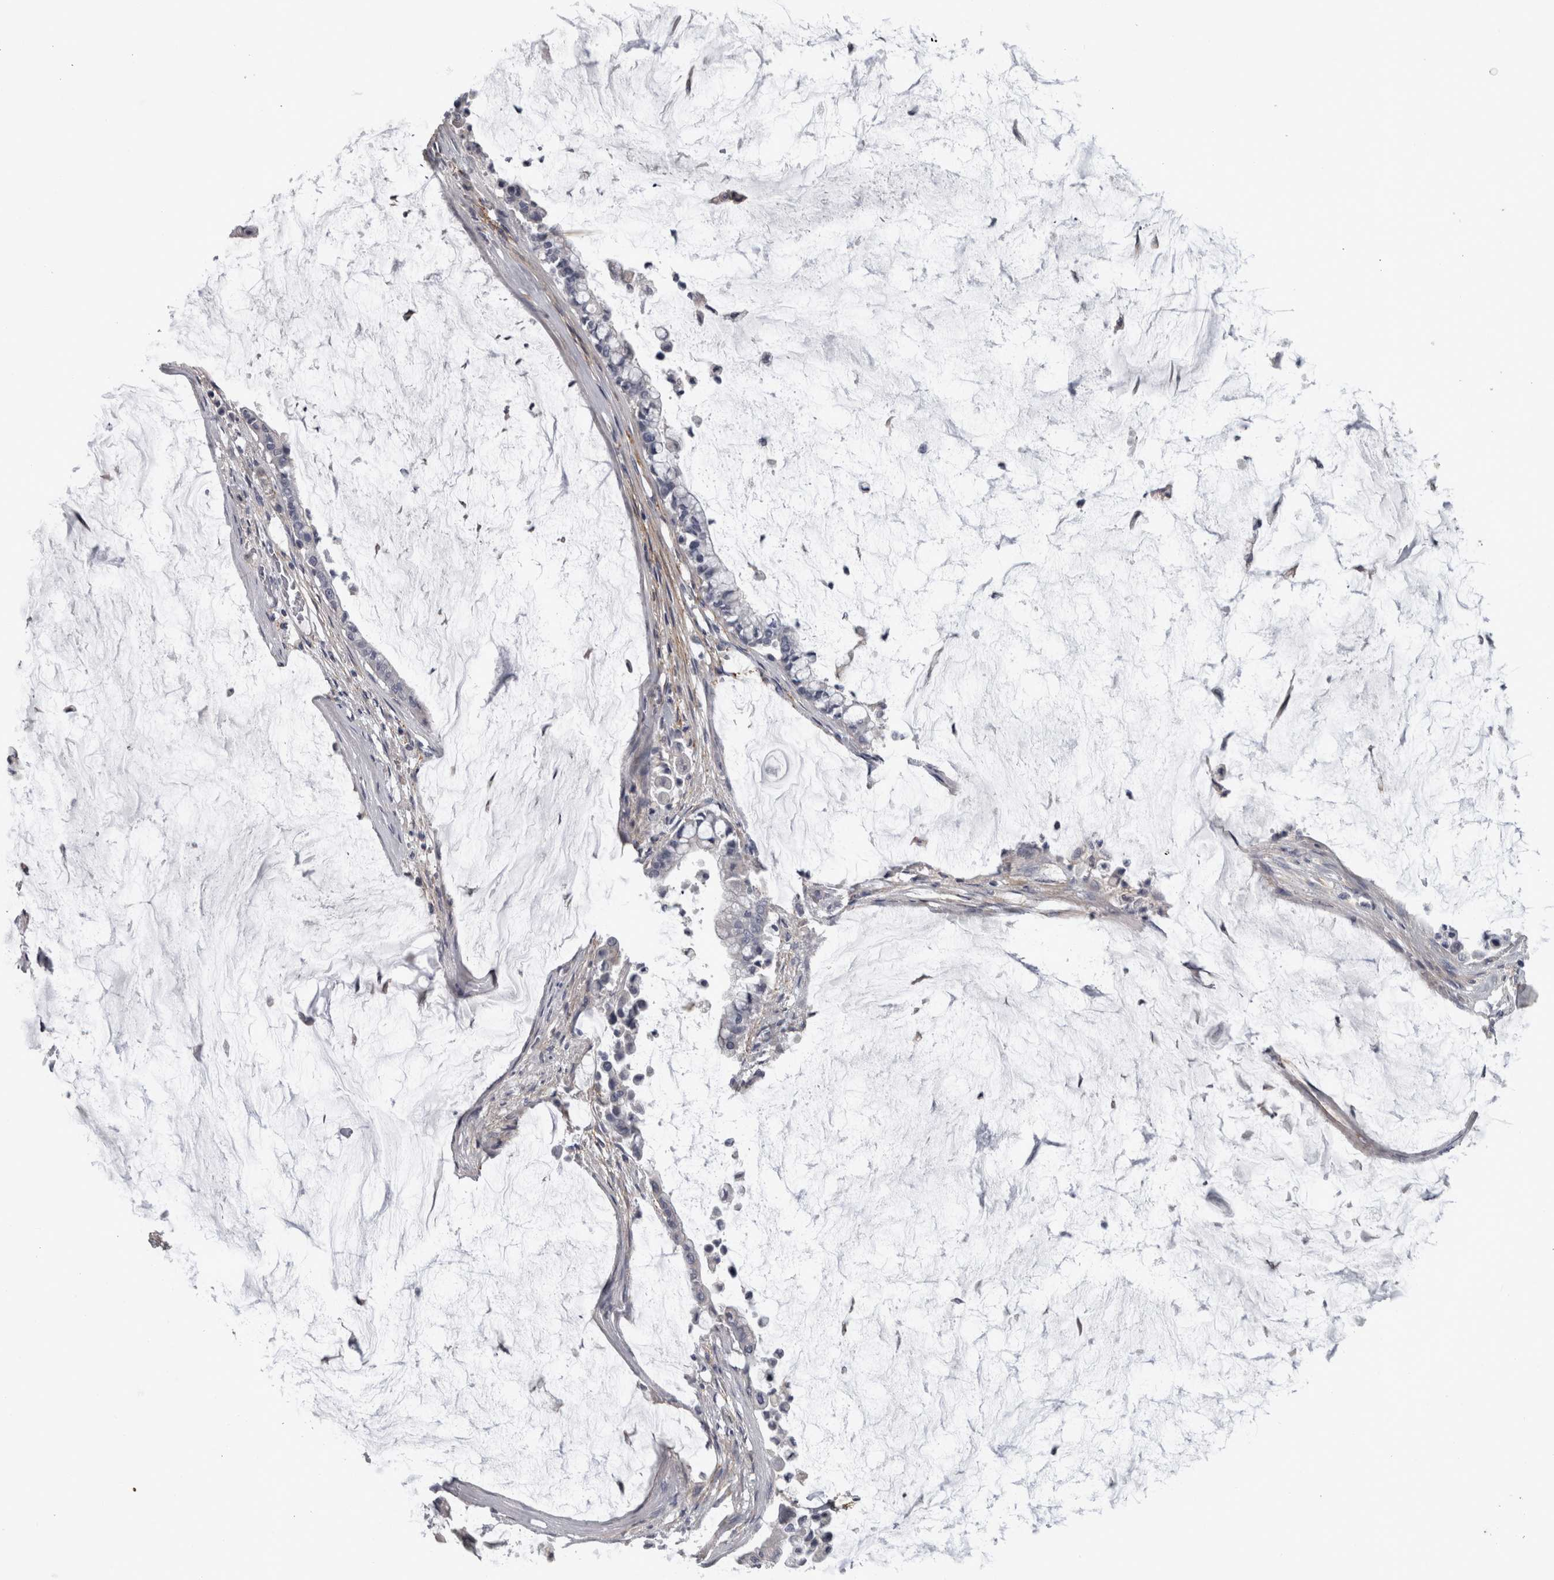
{"staining": {"intensity": "negative", "quantity": "none", "location": "none"}, "tissue": "pancreatic cancer", "cell_type": "Tumor cells", "image_type": "cancer", "snomed": [{"axis": "morphology", "description": "Adenocarcinoma, NOS"}, {"axis": "topography", "description": "Pancreas"}], "caption": "Human adenocarcinoma (pancreatic) stained for a protein using immunohistochemistry (IHC) reveals no staining in tumor cells.", "gene": "EFEMP2", "patient": {"sex": "male", "age": 41}}